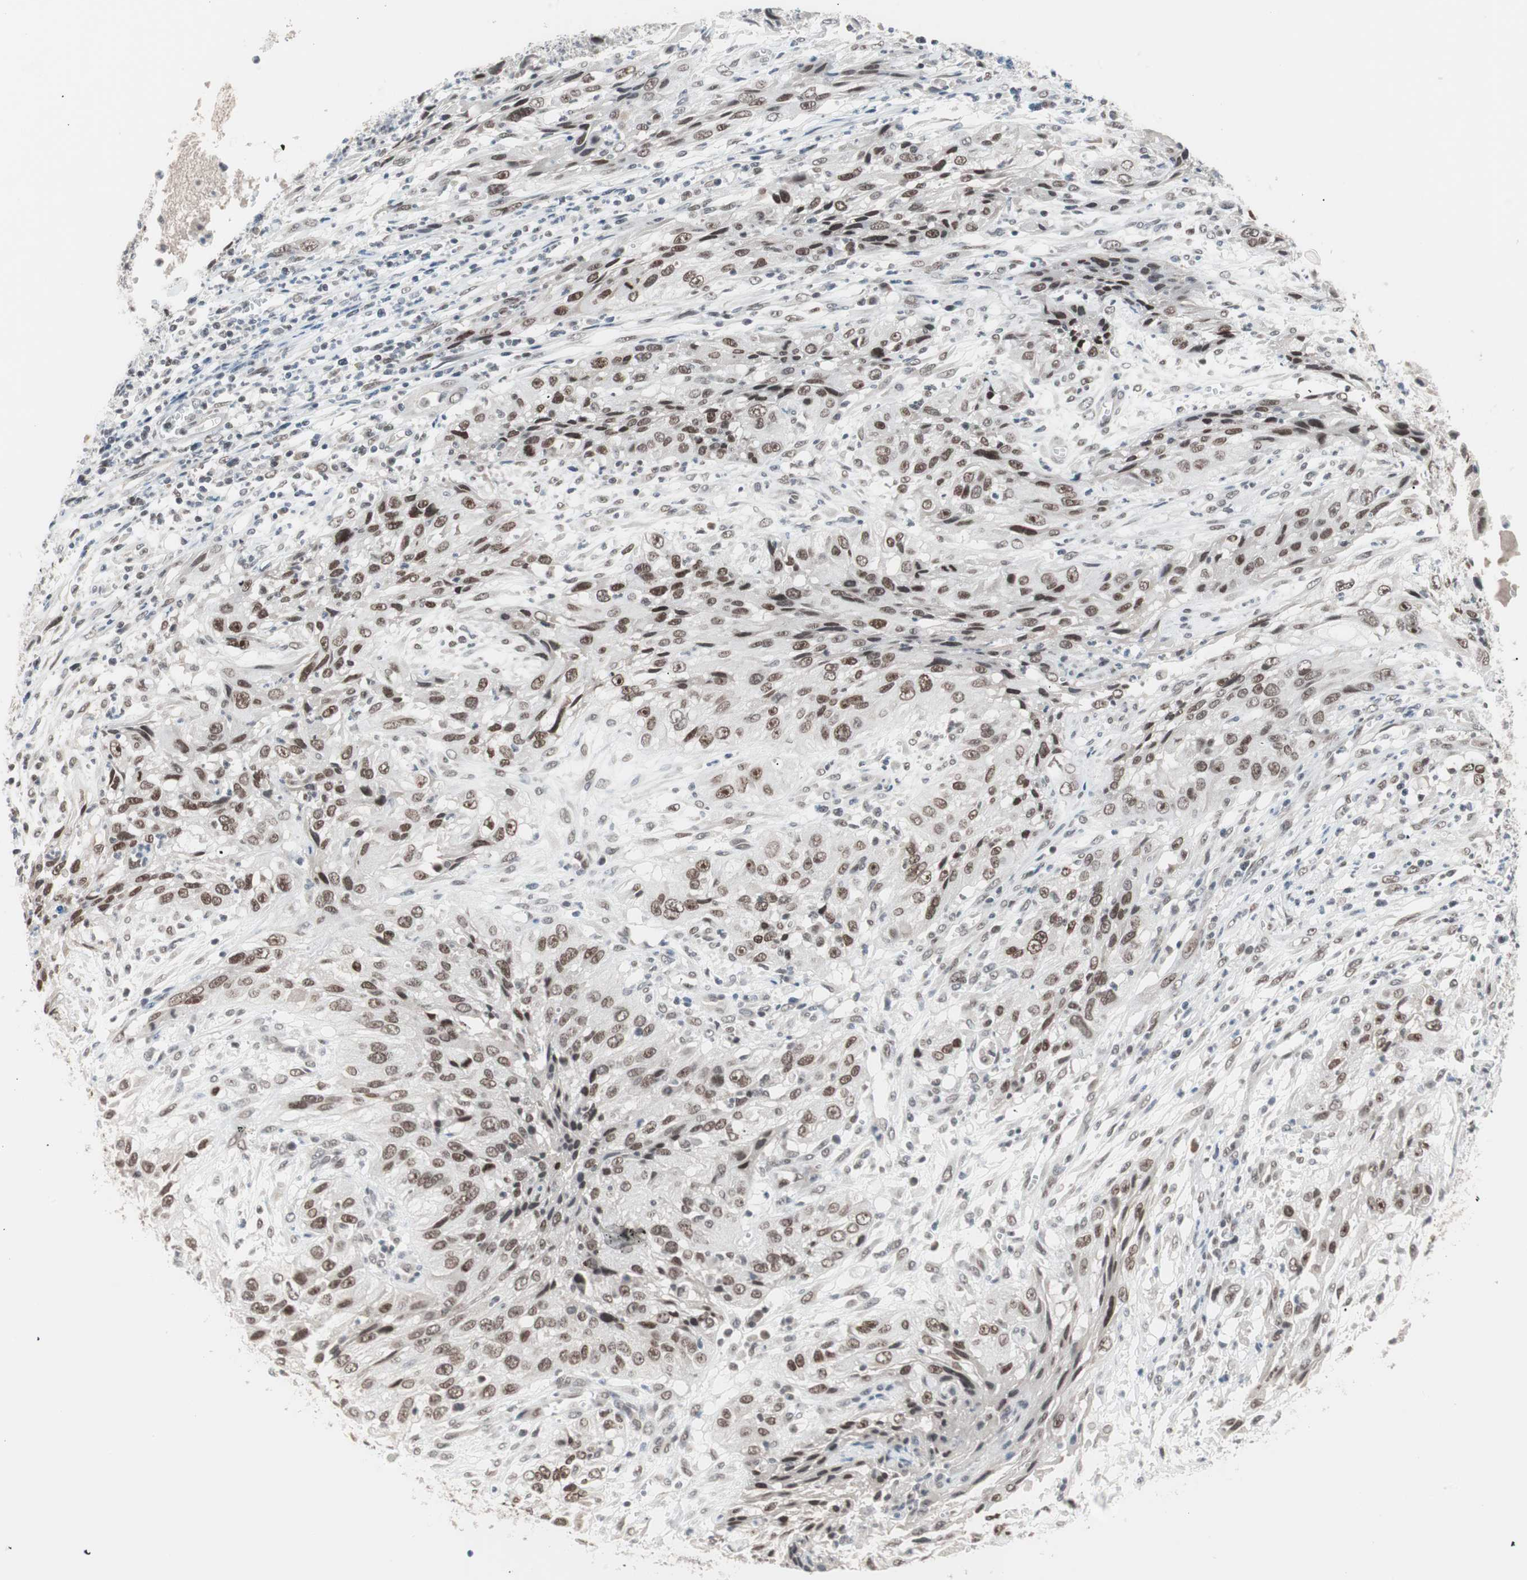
{"staining": {"intensity": "moderate", "quantity": ">75%", "location": "nuclear"}, "tissue": "cervical cancer", "cell_type": "Tumor cells", "image_type": "cancer", "snomed": [{"axis": "morphology", "description": "Squamous cell carcinoma, NOS"}, {"axis": "topography", "description": "Cervix"}], "caption": "Protein analysis of cervical cancer (squamous cell carcinoma) tissue exhibits moderate nuclear staining in about >75% of tumor cells. (Stains: DAB in brown, nuclei in blue, Microscopy: brightfield microscopy at high magnification).", "gene": "LIG3", "patient": {"sex": "female", "age": 32}}